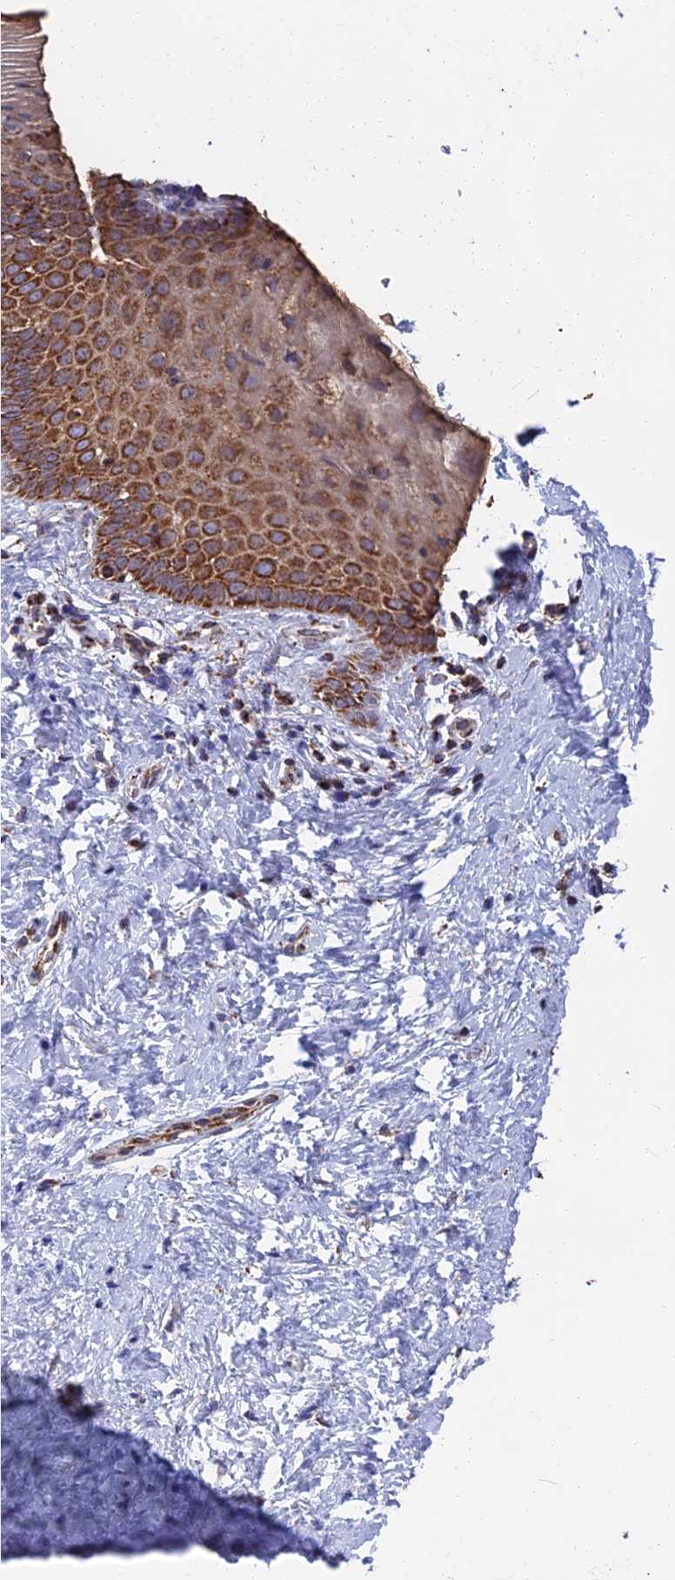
{"staining": {"intensity": "strong", "quantity": ">75%", "location": "cytoplasmic/membranous"}, "tissue": "vagina", "cell_type": "Squamous epithelial cells", "image_type": "normal", "snomed": [{"axis": "morphology", "description": "Normal tissue, NOS"}, {"axis": "topography", "description": "Vagina"}], "caption": "This image displays IHC staining of normal vagina, with high strong cytoplasmic/membranous staining in about >75% of squamous epithelial cells.", "gene": "CS", "patient": {"sex": "female", "age": 32}}